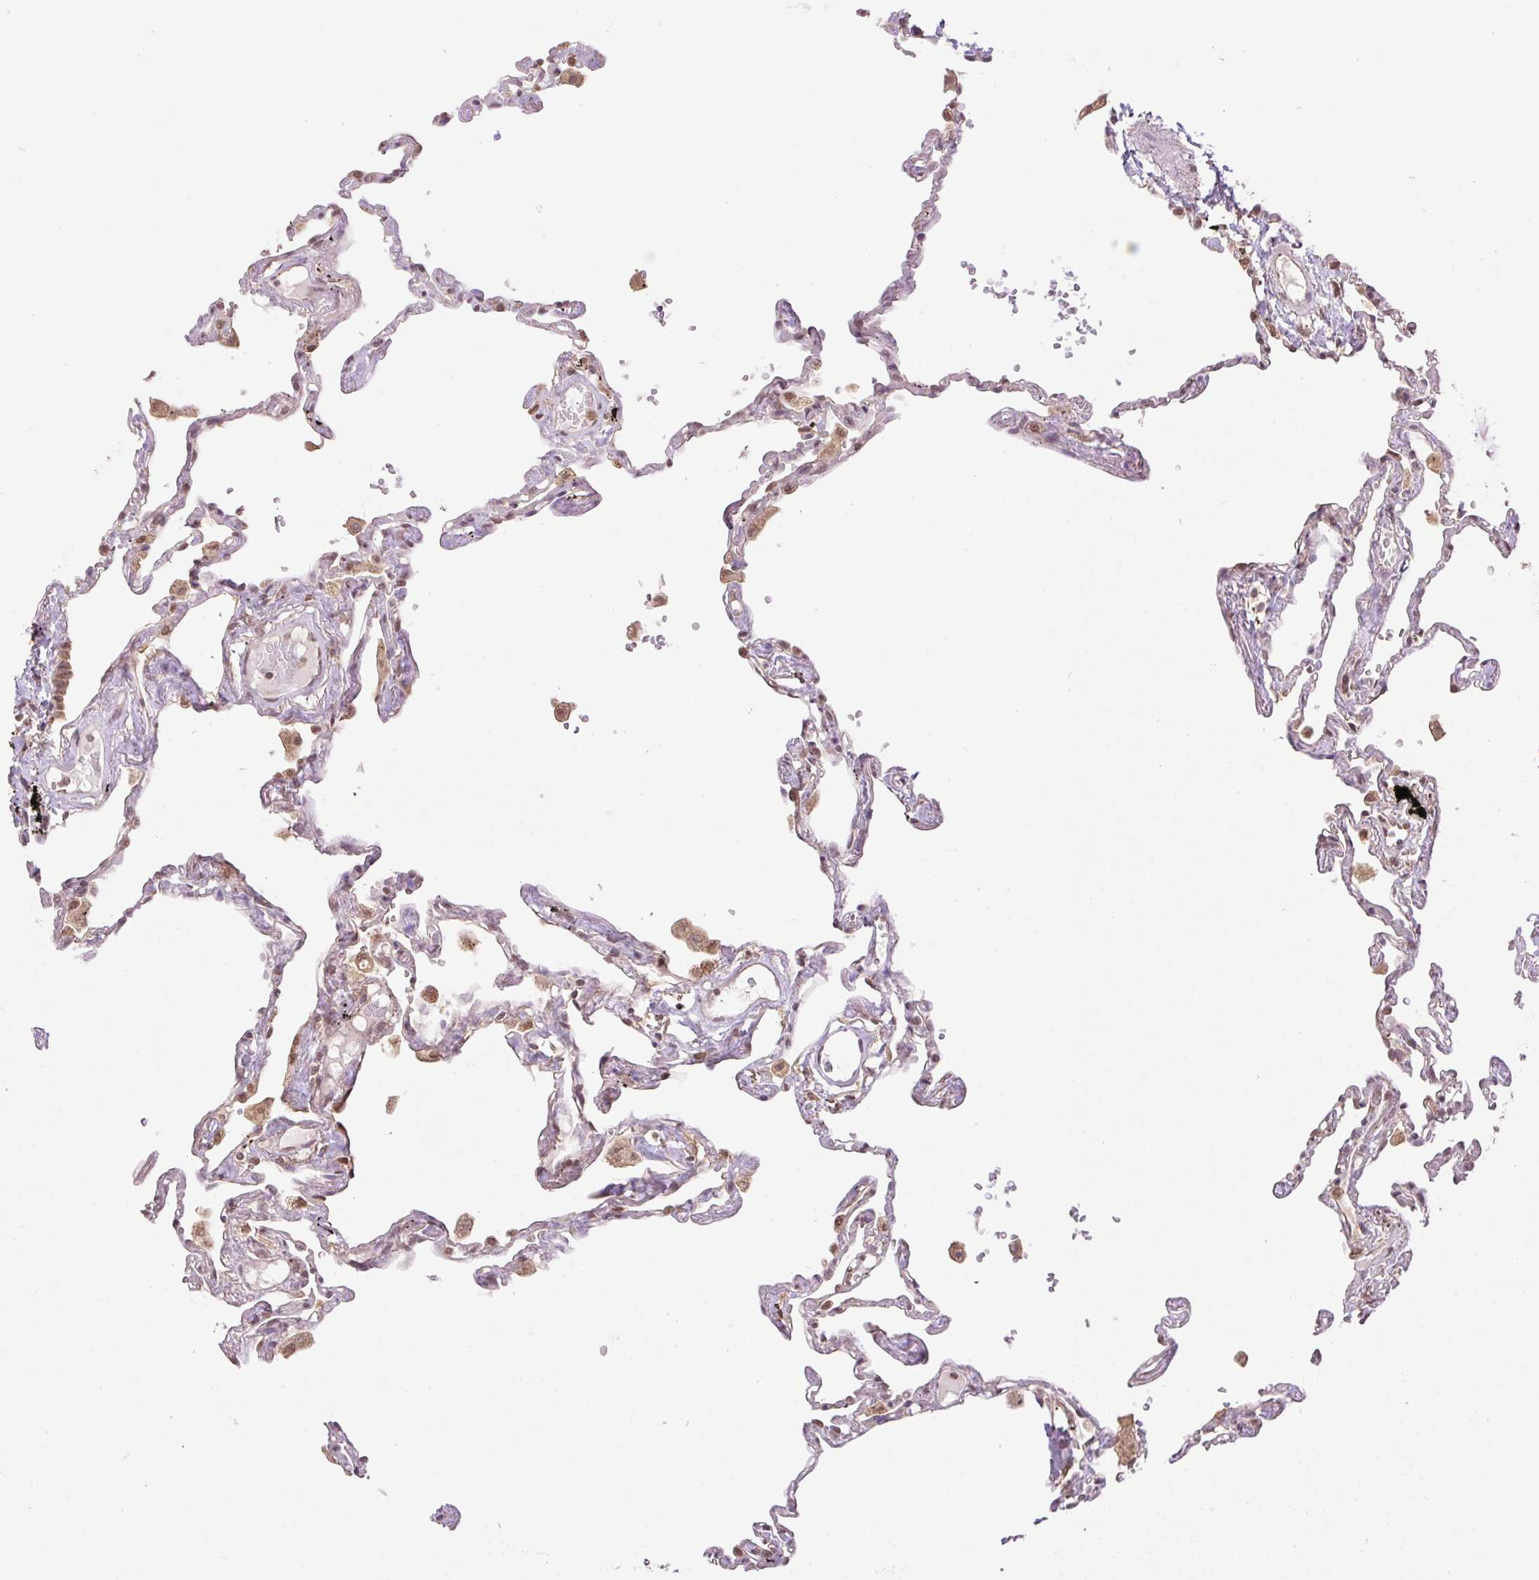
{"staining": {"intensity": "moderate", "quantity": "<25%", "location": "nuclear"}, "tissue": "lung", "cell_type": "Alveolar cells", "image_type": "normal", "snomed": [{"axis": "morphology", "description": "Normal tissue, NOS"}, {"axis": "topography", "description": "Lung"}], "caption": "Alveolar cells show low levels of moderate nuclear positivity in approximately <25% of cells in normal human lung. The staining was performed using DAB to visualize the protein expression in brown, while the nuclei were stained in blue with hematoxylin (Magnification: 20x).", "gene": "VPS25", "patient": {"sex": "female", "age": 67}}